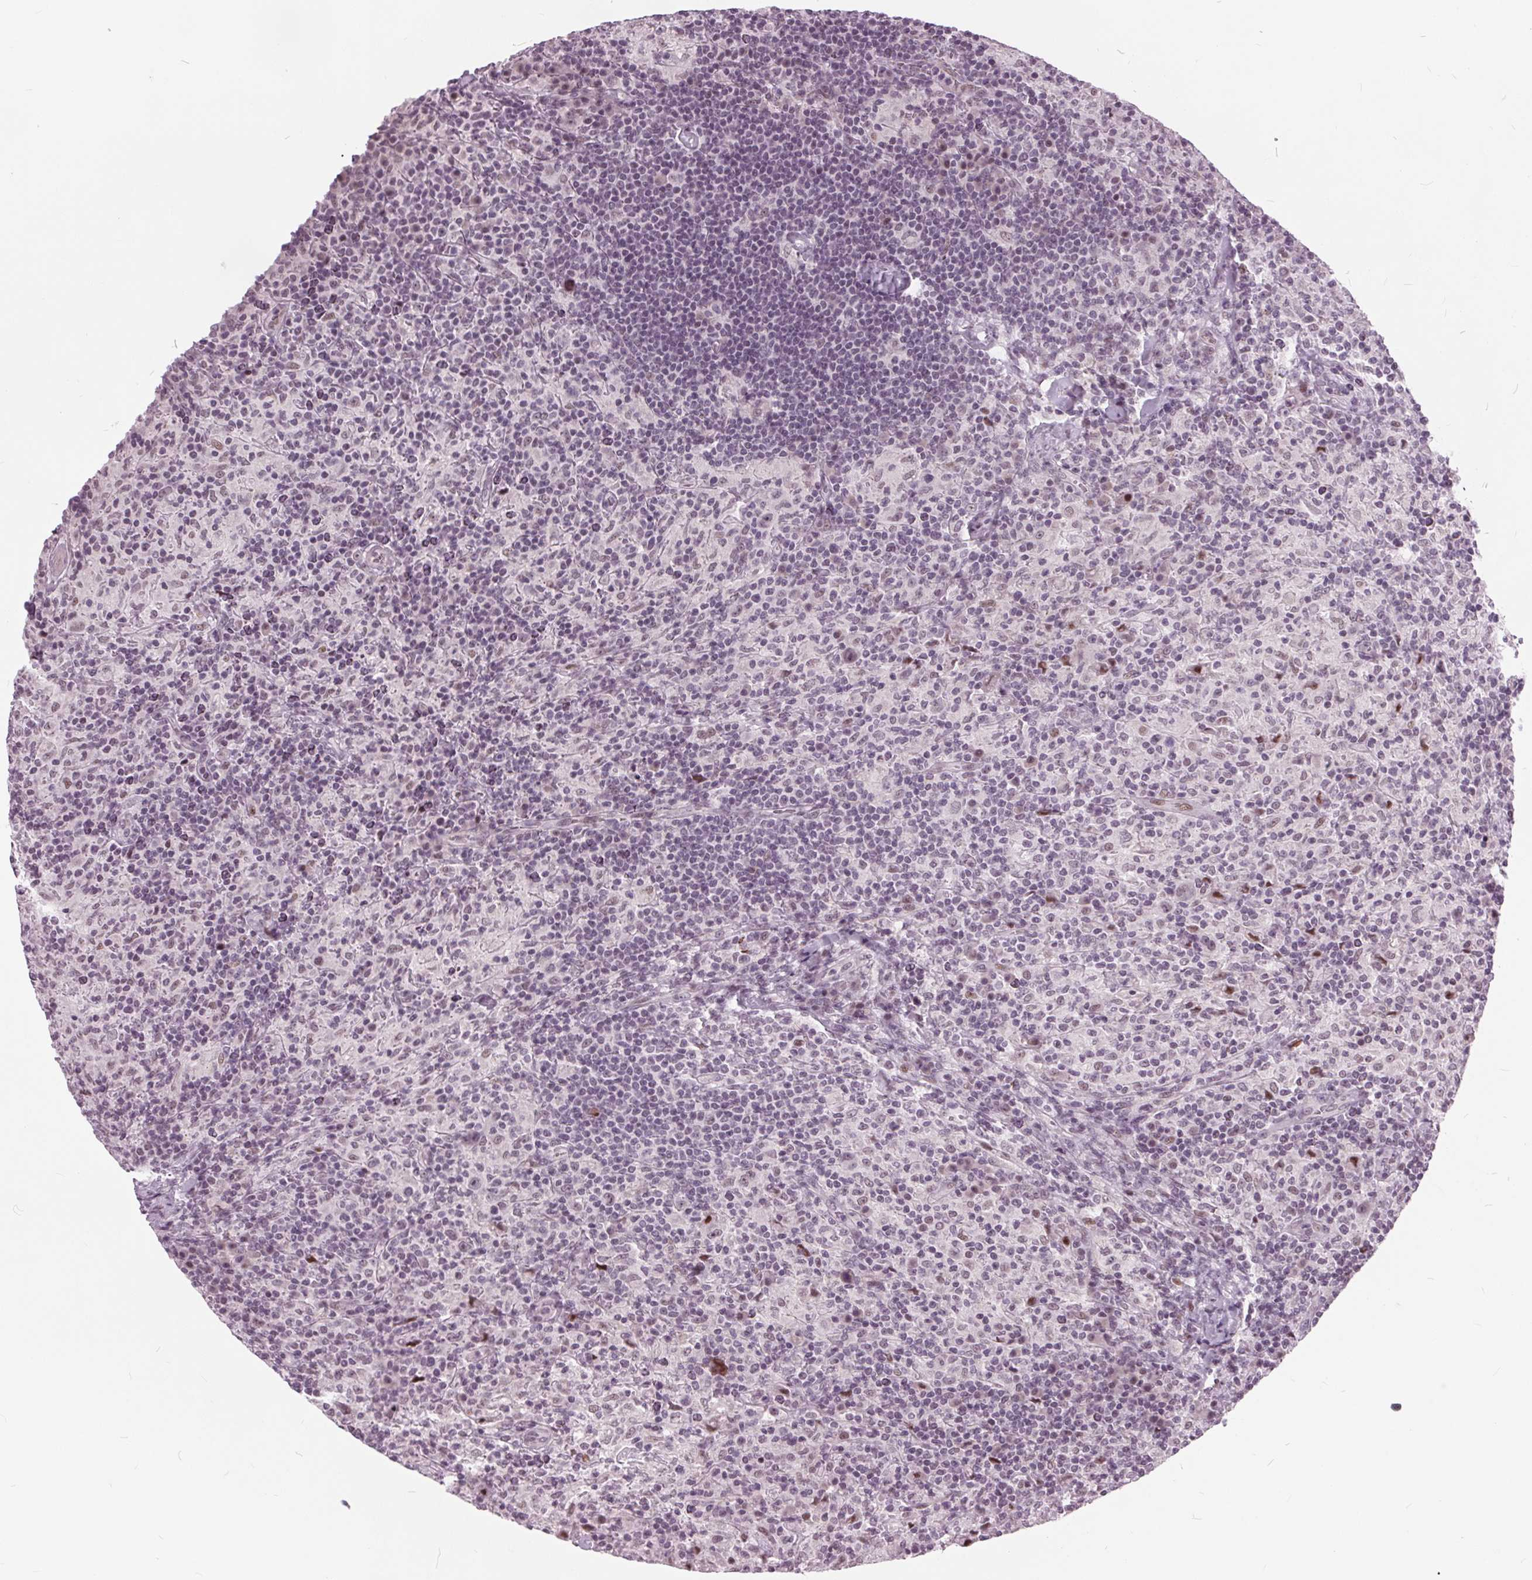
{"staining": {"intensity": "weak", "quantity": "<25%", "location": "nuclear"}, "tissue": "lymphoma", "cell_type": "Tumor cells", "image_type": "cancer", "snomed": [{"axis": "morphology", "description": "Hodgkin's disease, NOS"}, {"axis": "topography", "description": "Lymph node"}], "caption": "Lymphoma was stained to show a protein in brown. There is no significant expression in tumor cells.", "gene": "TTC34", "patient": {"sex": "male", "age": 70}}